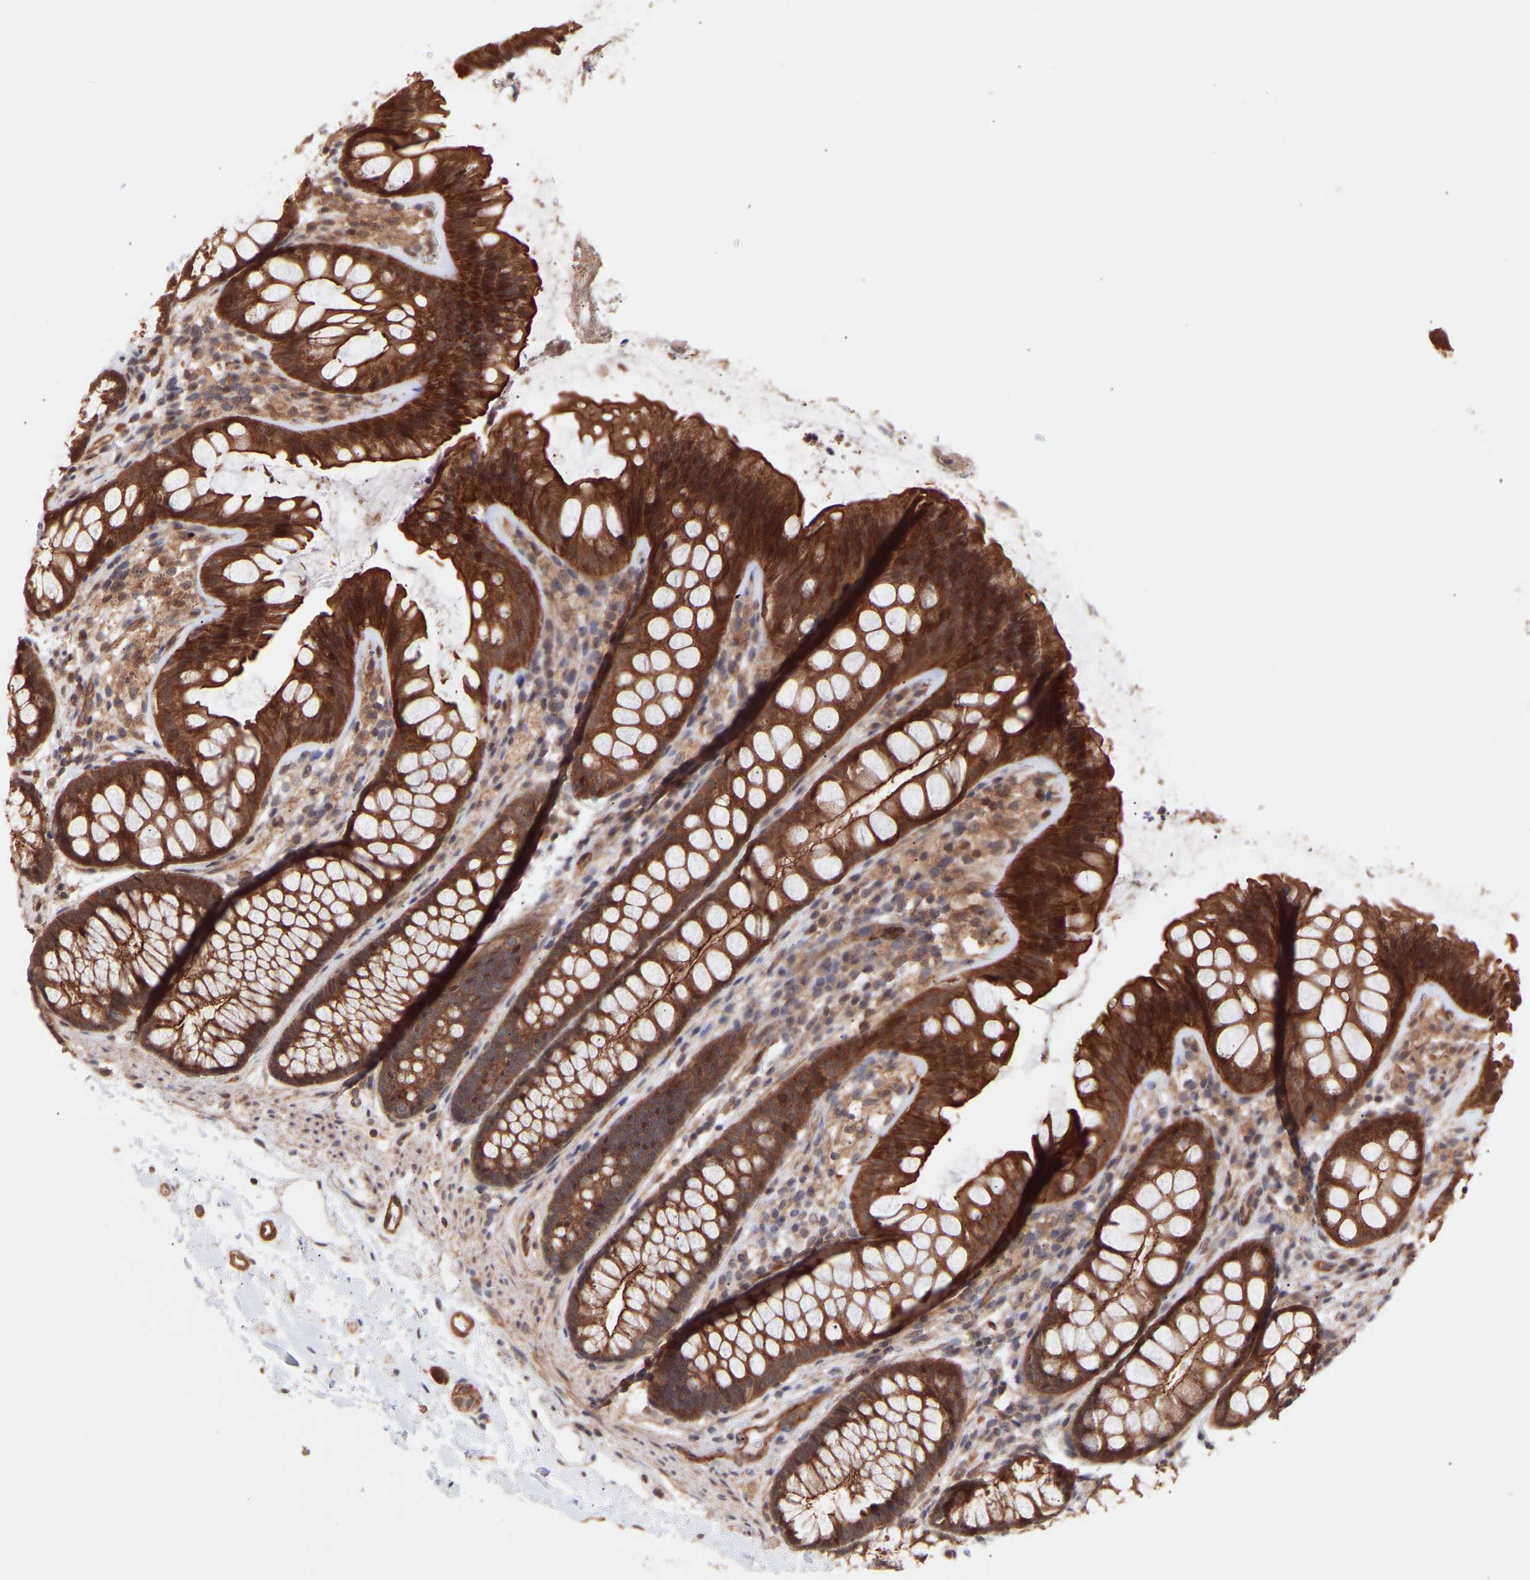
{"staining": {"intensity": "strong", "quantity": ">75%", "location": "cytoplasmic/membranous"}, "tissue": "colon", "cell_type": "Endothelial cells", "image_type": "normal", "snomed": [{"axis": "morphology", "description": "Normal tissue, NOS"}, {"axis": "topography", "description": "Colon"}], "caption": "The image reveals a brown stain indicating the presence of a protein in the cytoplasmic/membranous of endothelial cells in colon. Using DAB (brown) and hematoxylin (blue) stains, captured at high magnification using brightfield microscopy.", "gene": "PDLIM5", "patient": {"sex": "female", "age": 56}}